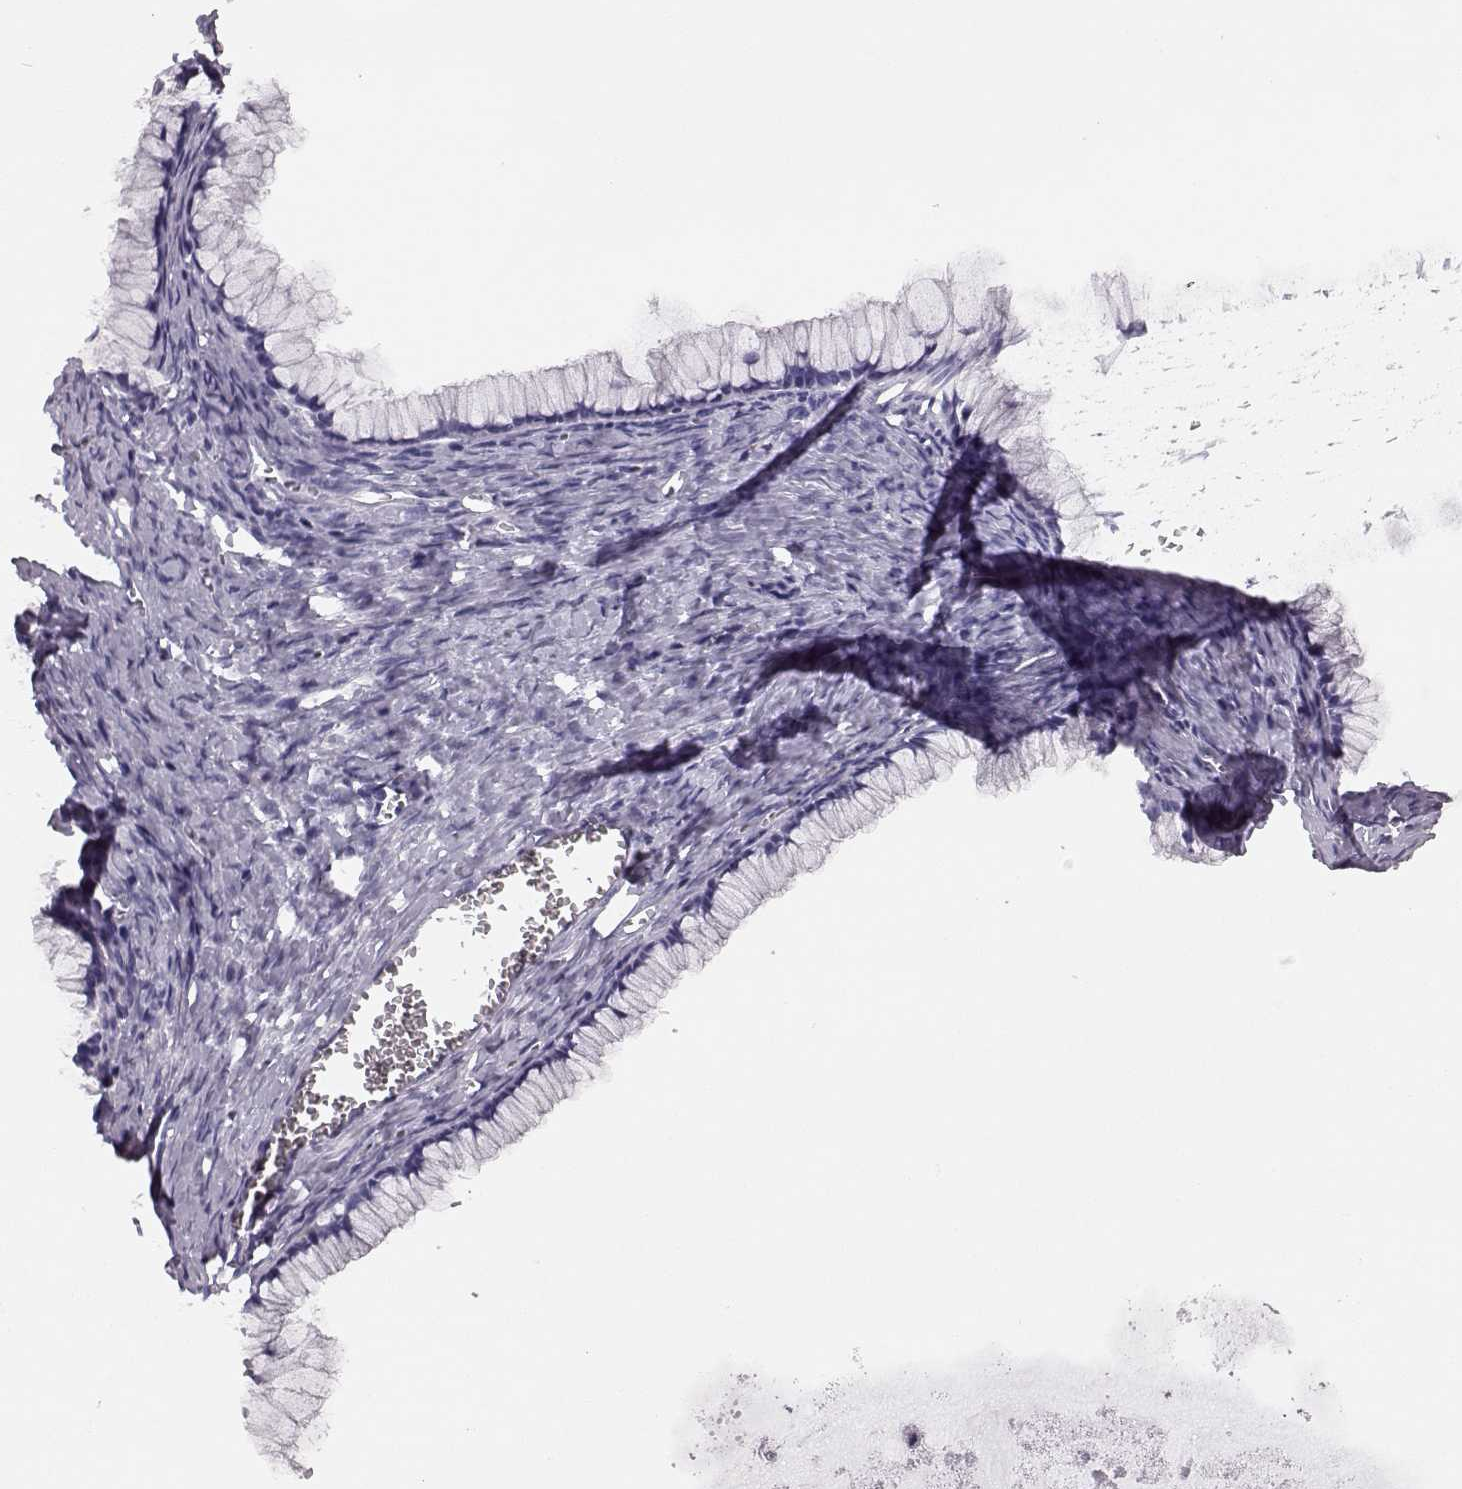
{"staining": {"intensity": "negative", "quantity": "none", "location": "none"}, "tissue": "ovarian cancer", "cell_type": "Tumor cells", "image_type": "cancer", "snomed": [{"axis": "morphology", "description": "Cystadenocarcinoma, mucinous, NOS"}, {"axis": "topography", "description": "Ovary"}], "caption": "DAB immunohistochemical staining of human ovarian cancer exhibits no significant positivity in tumor cells.", "gene": "BFSP2", "patient": {"sex": "female", "age": 41}}